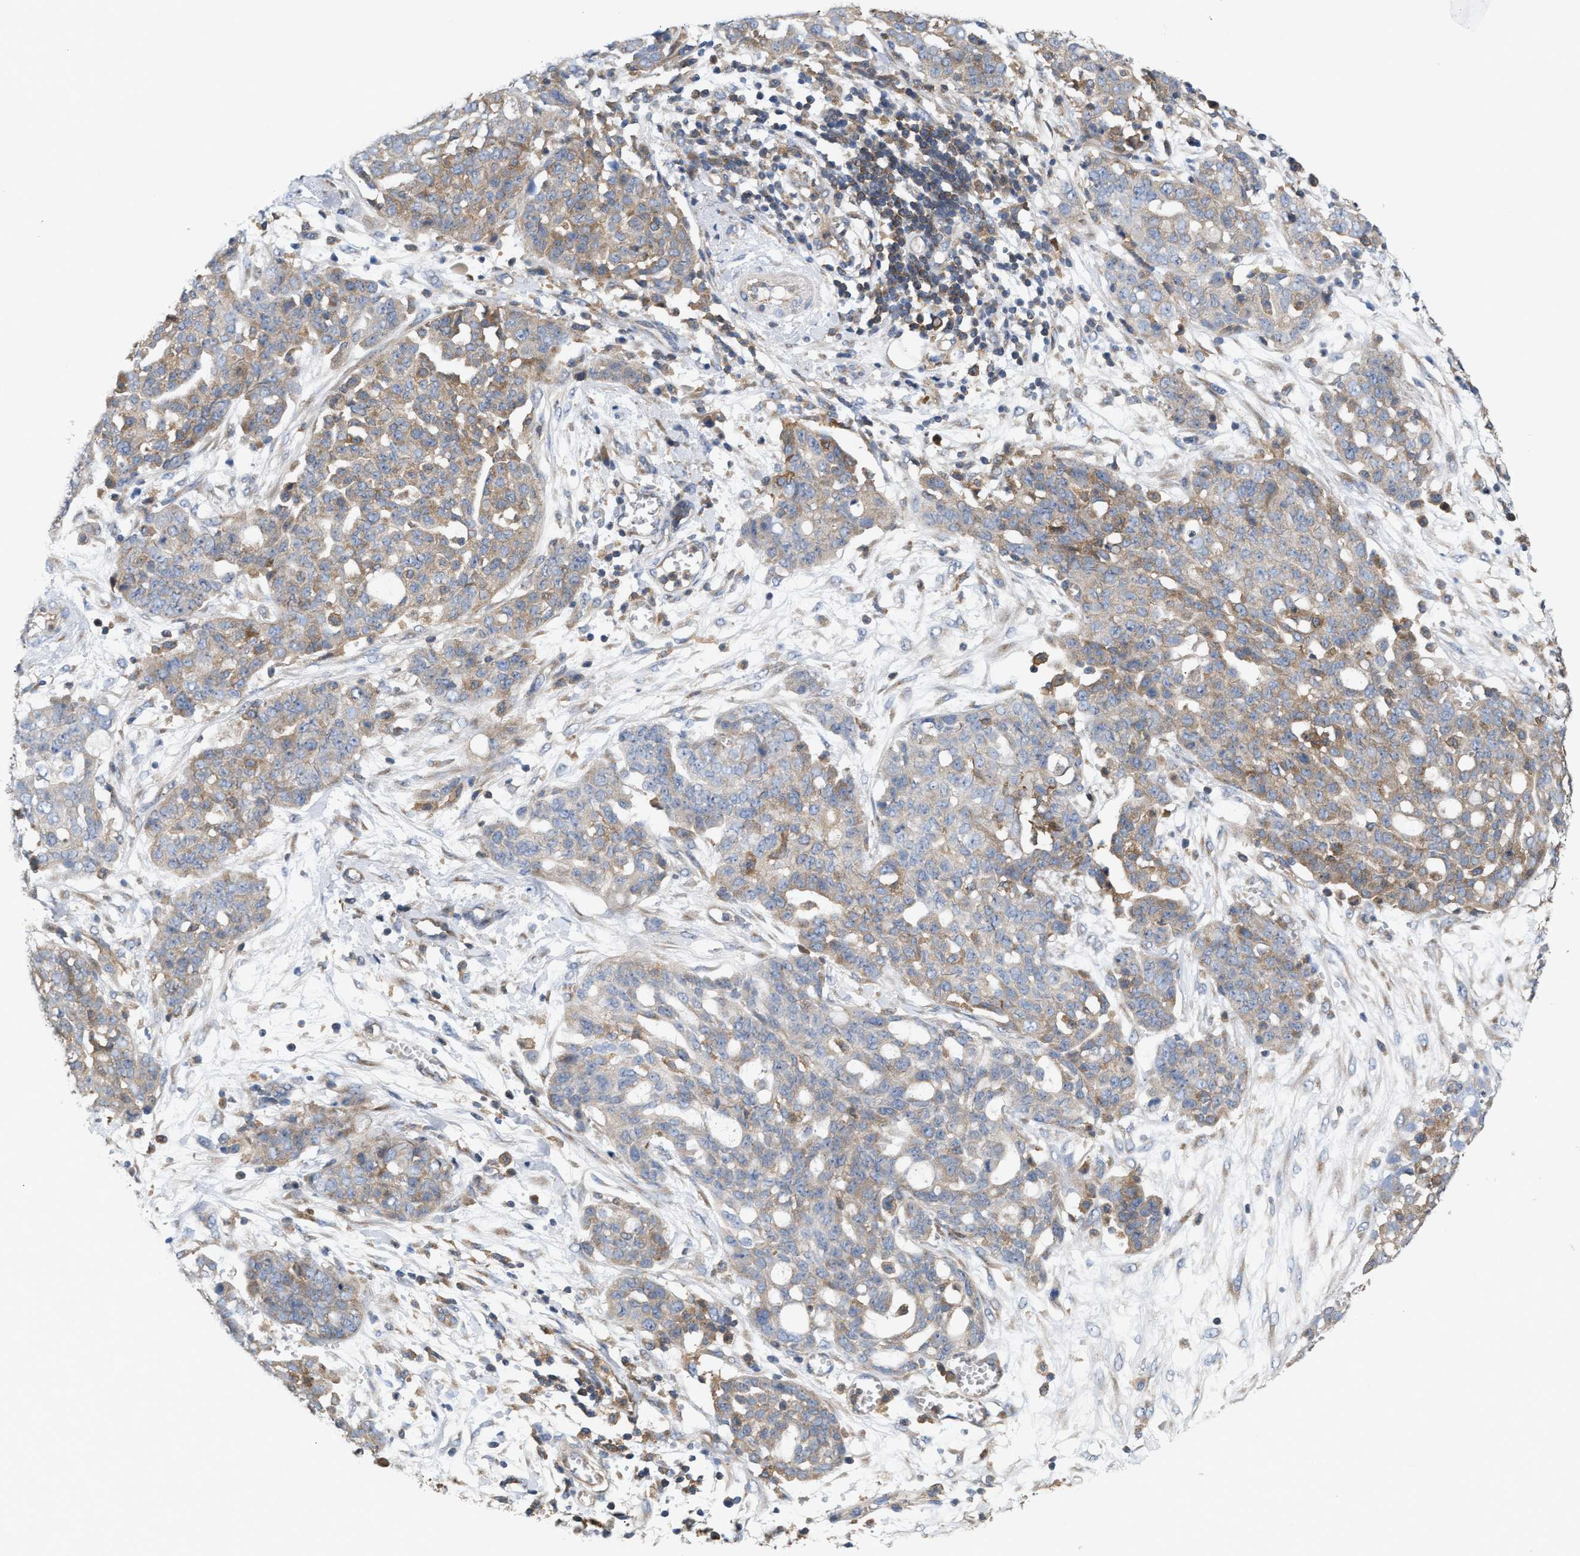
{"staining": {"intensity": "moderate", "quantity": "25%-75%", "location": "cytoplasmic/membranous"}, "tissue": "ovarian cancer", "cell_type": "Tumor cells", "image_type": "cancer", "snomed": [{"axis": "morphology", "description": "Cystadenocarcinoma, serous, NOS"}, {"axis": "topography", "description": "Soft tissue"}, {"axis": "topography", "description": "Ovary"}], "caption": "Ovarian cancer (serous cystadenocarcinoma) stained for a protein exhibits moderate cytoplasmic/membranous positivity in tumor cells.", "gene": "DBNL", "patient": {"sex": "female", "age": 57}}